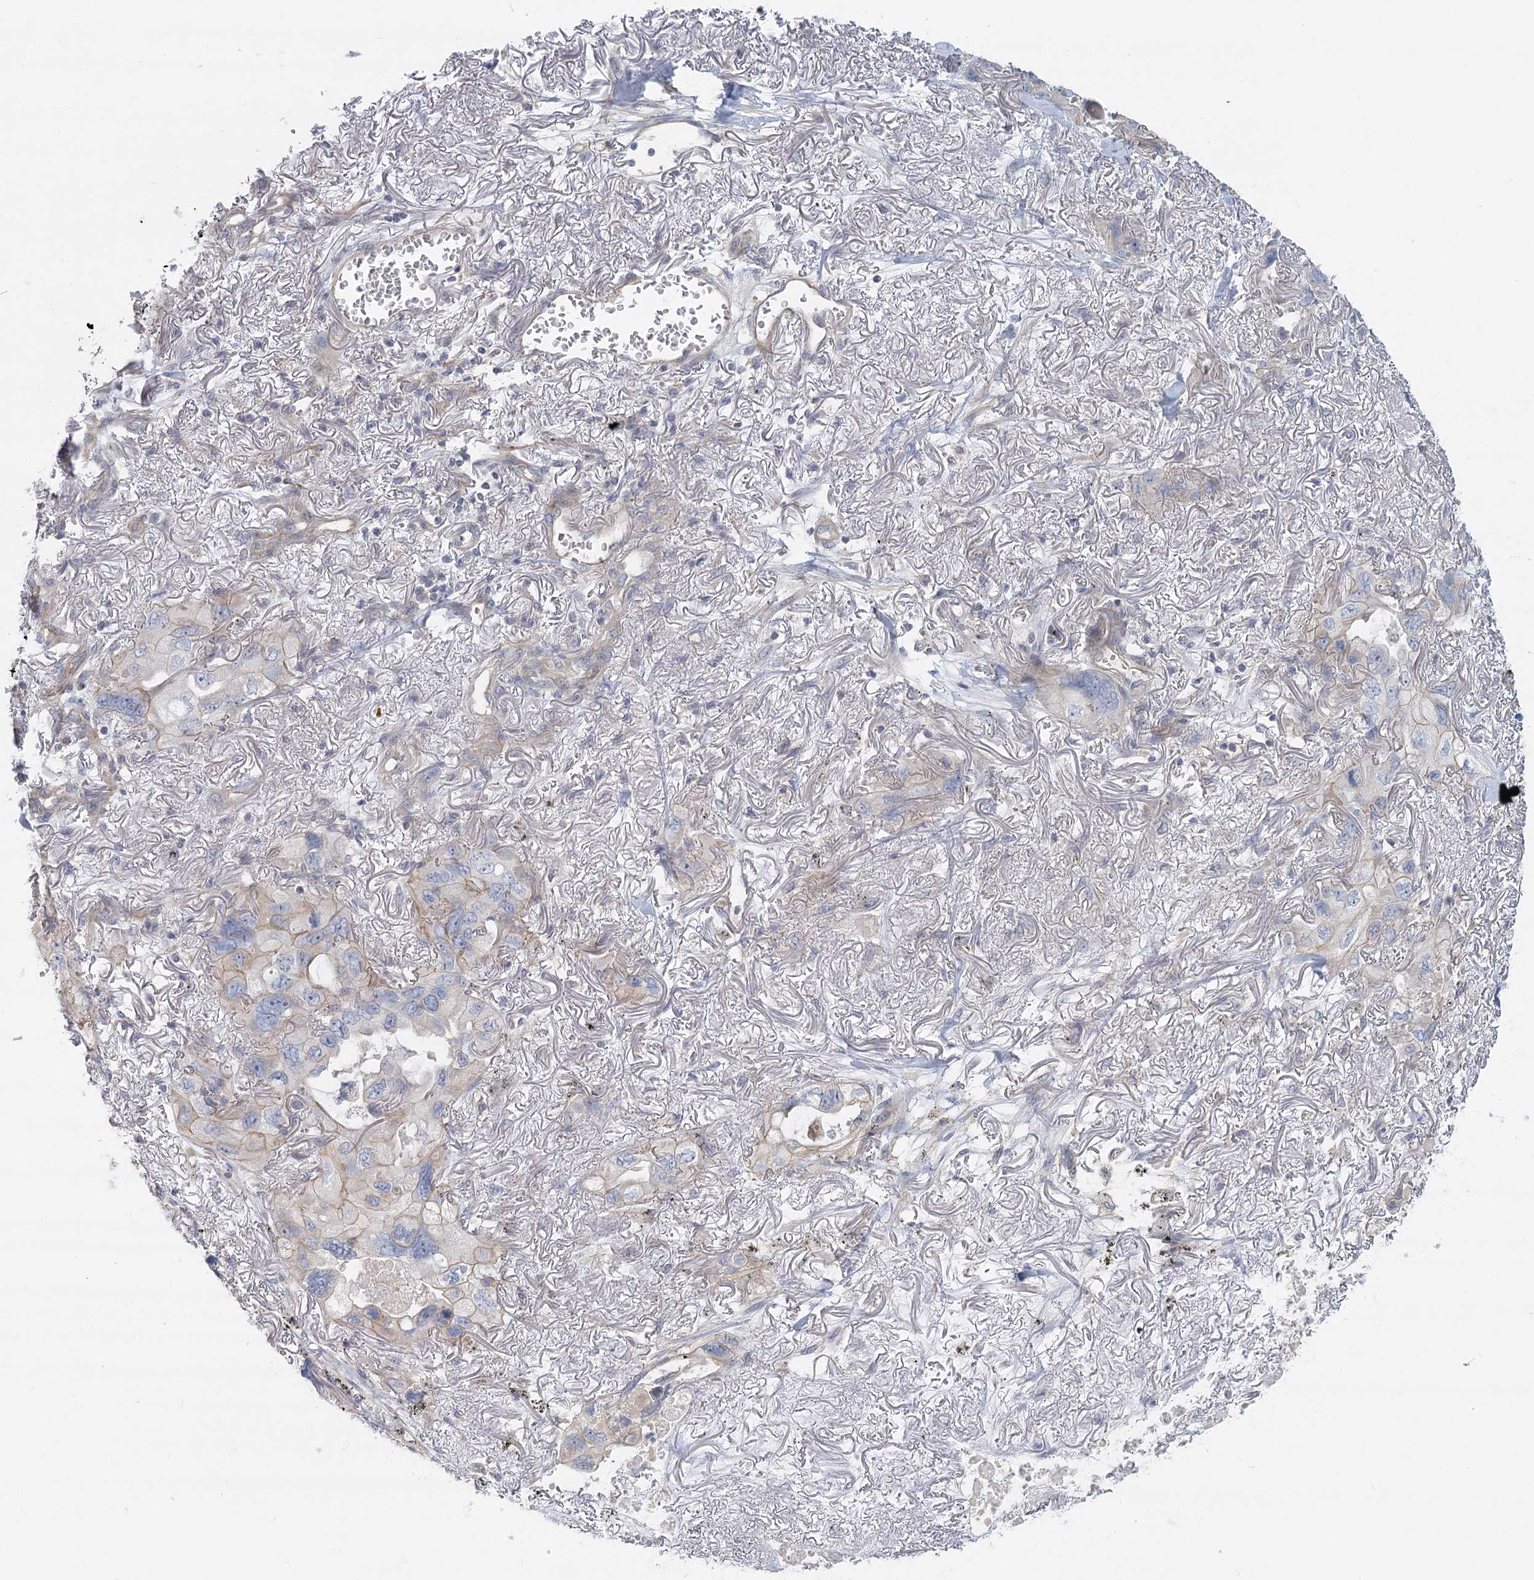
{"staining": {"intensity": "weak", "quantity": "<25%", "location": "cytoplasmic/membranous"}, "tissue": "lung cancer", "cell_type": "Tumor cells", "image_type": "cancer", "snomed": [{"axis": "morphology", "description": "Squamous cell carcinoma, NOS"}, {"axis": "topography", "description": "Lung"}], "caption": "High power microscopy micrograph of an IHC micrograph of lung cancer (squamous cell carcinoma), revealing no significant expression in tumor cells.", "gene": "DNMBP", "patient": {"sex": "female", "age": 73}}